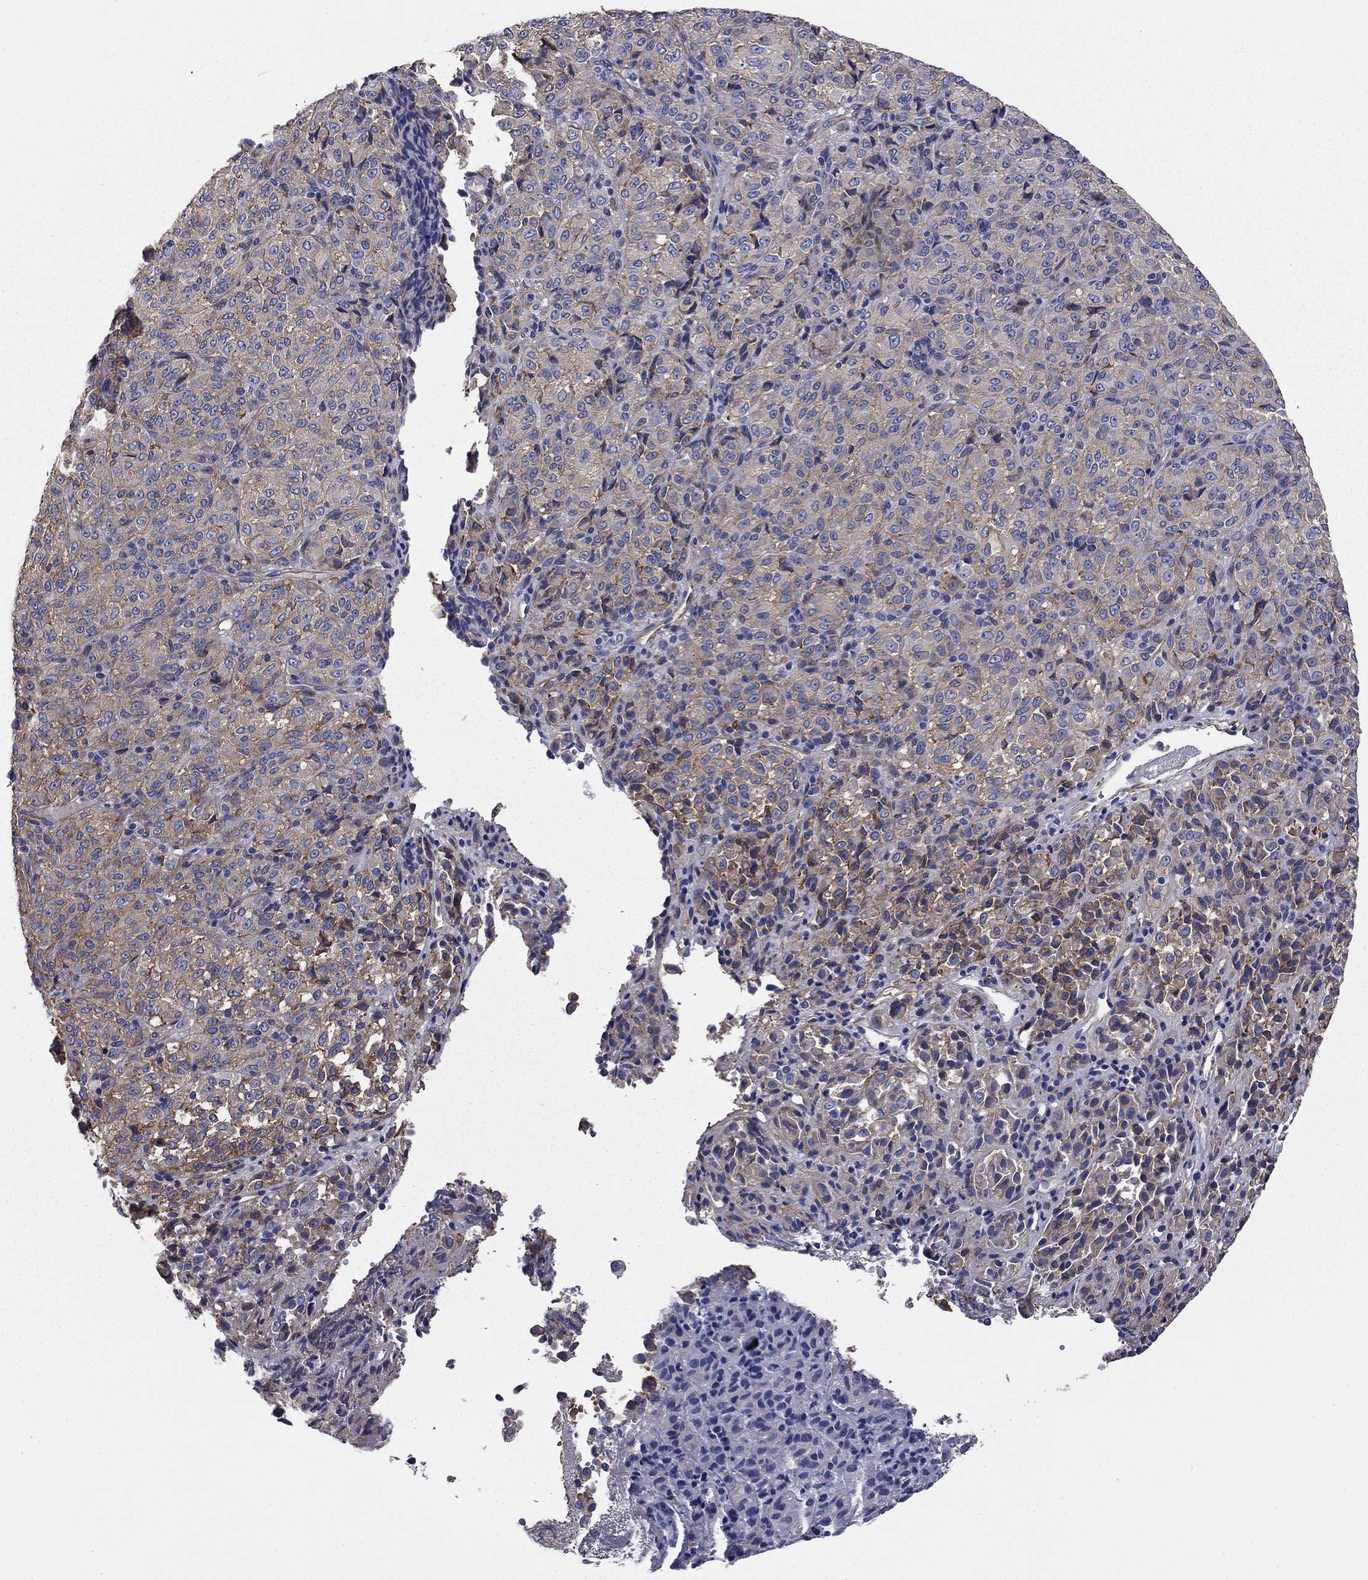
{"staining": {"intensity": "moderate", "quantity": "<25%", "location": "cytoplasmic/membranous"}, "tissue": "melanoma", "cell_type": "Tumor cells", "image_type": "cancer", "snomed": [{"axis": "morphology", "description": "Malignant melanoma, Metastatic site"}, {"axis": "topography", "description": "Brain"}], "caption": "Immunohistochemical staining of human melanoma displays moderate cytoplasmic/membranous protein staining in approximately <25% of tumor cells.", "gene": "TCHH", "patient": {"sex": "female", "age": 56}}